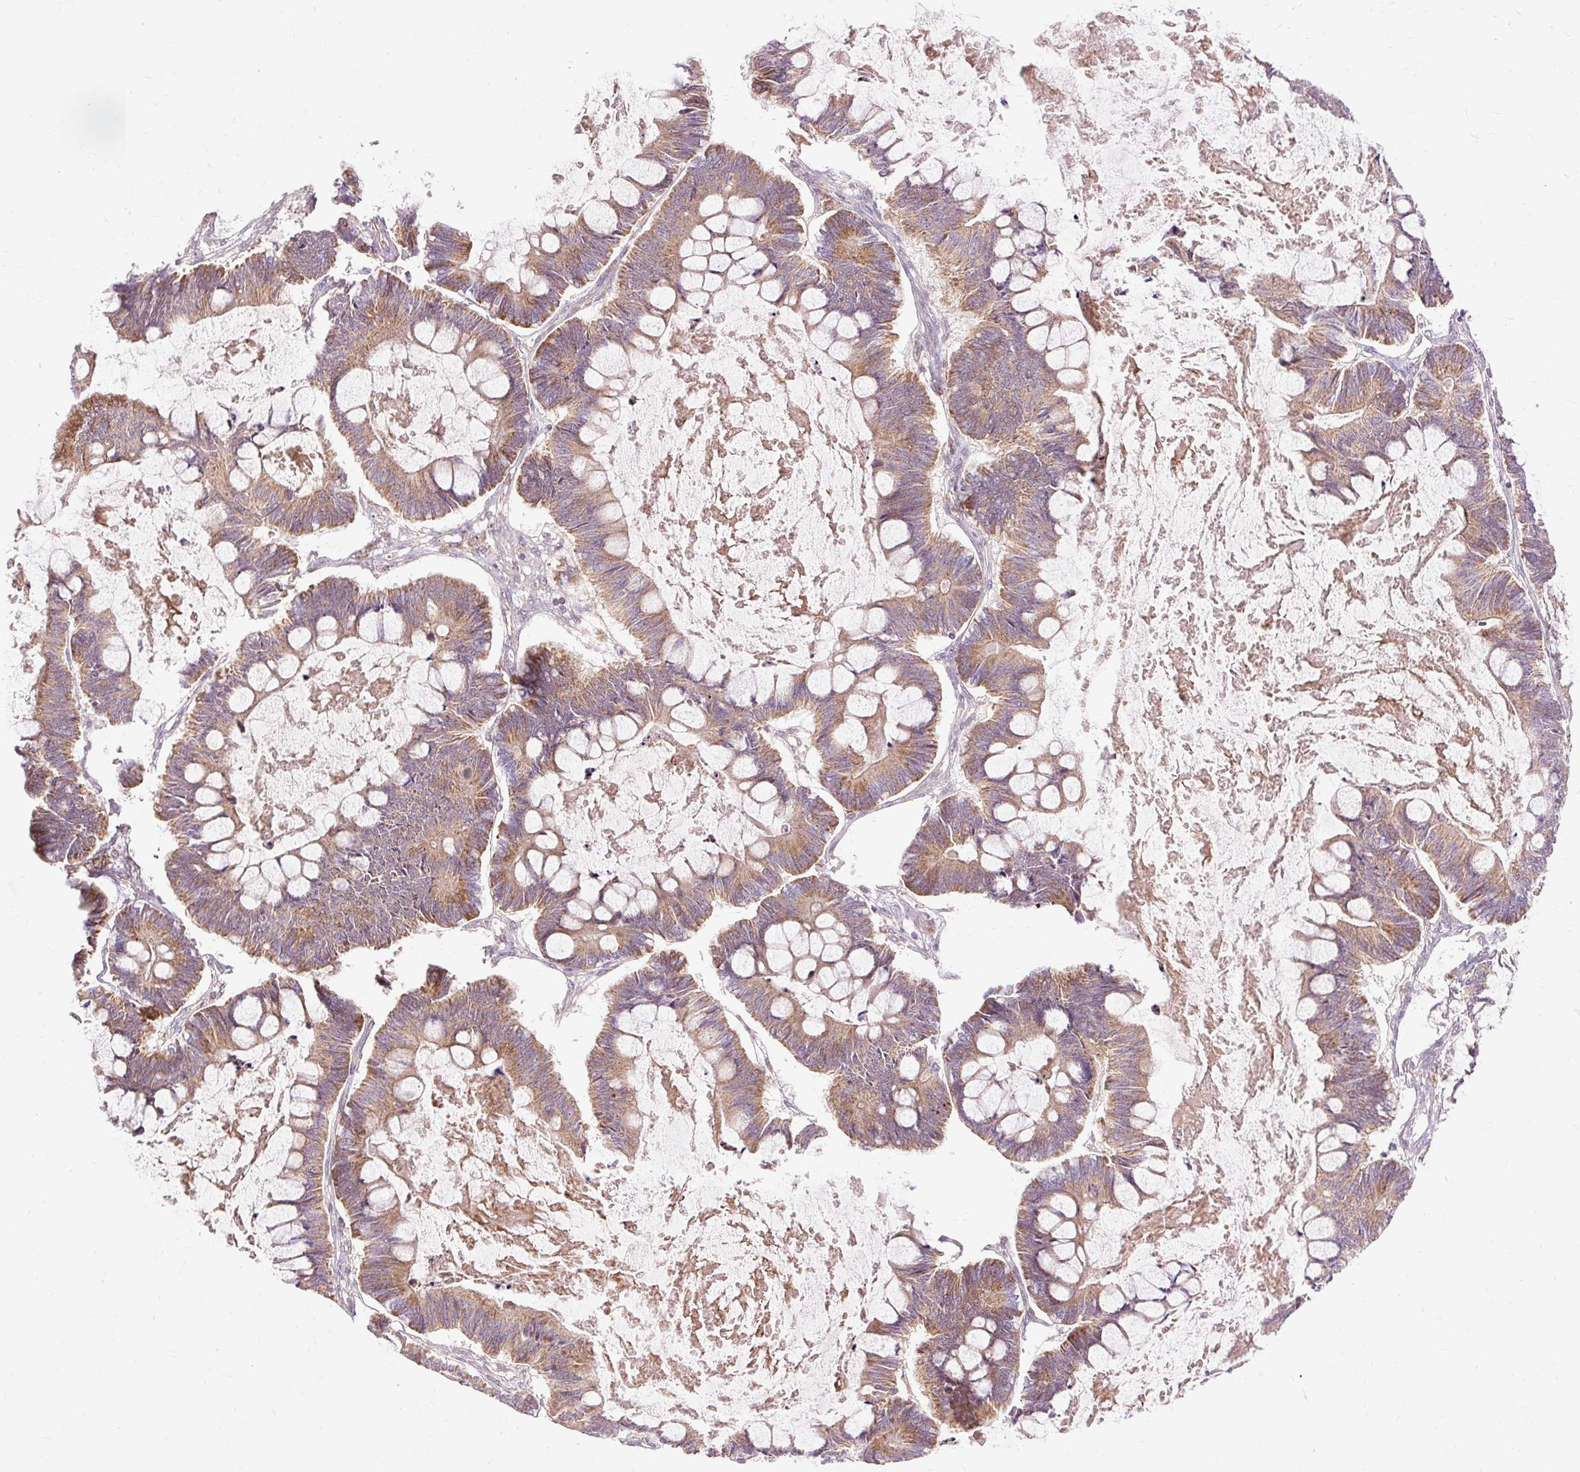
{"staining": {"intensity": "moderate", "quantity": ">75%", "location": "cytoplasmic/membranous"}, "tissue": "ovarian cancer", "cell_type": "Tumor cells", "image_type": "cancer", "snomed": [{"axis": "morphology", "description": "Cystadenocarcinoma, mucinous, NOS"}, {"axis": "topography", "description": "Ovary"}], "caption": "Tumor cells display medium levels of moderate cytoplasmic/membranous staining in approximately >75% of cells in mucinous cystadenocarcinoma (ovarian). (Brightfield microscopy of DAB IHC at high magnification).", "gene": "RIPOR3", "patient": {"sex": "female", "age": 61}}